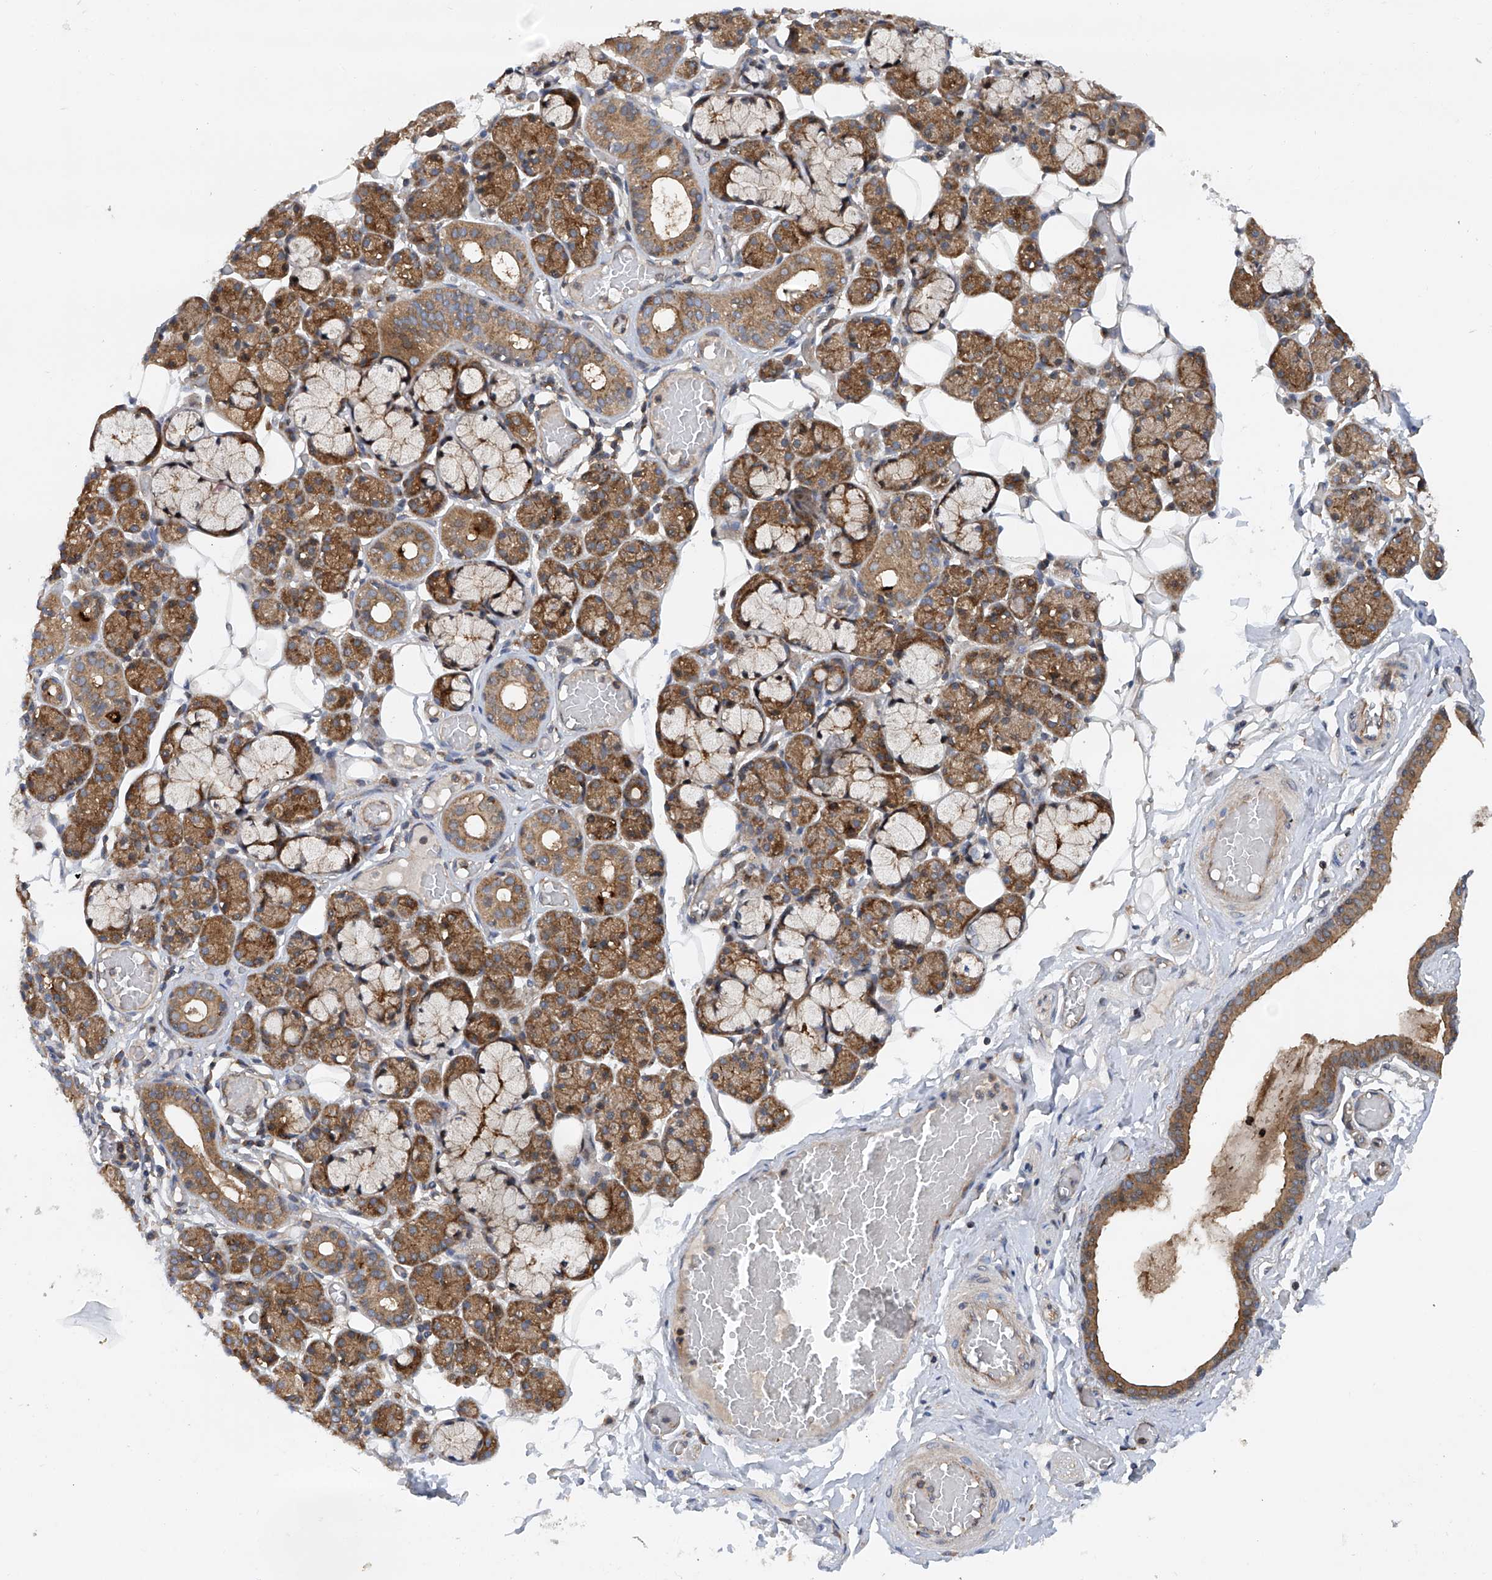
{"staining": {"intensity": "moderate", "quantity": ">75%", "location": "cytoplasmic/membranous"}, "tissue": "salivary gland", "cell_type": "Glandular cells", "image_type": "normal", "snomed": [{"axis": "morphology", "description": "Normal tissue, NOS"}, {"axis": "topography", "description": "Salivary gland"}], "caption": "Protein expression by IHC displays moderate cytoplasmic/membranous positivity in approximately >75% of glandular cells in unremarkable salivary gland.", "gene": "SMAP1", "patient": {"sex": "male", "age": 63}}